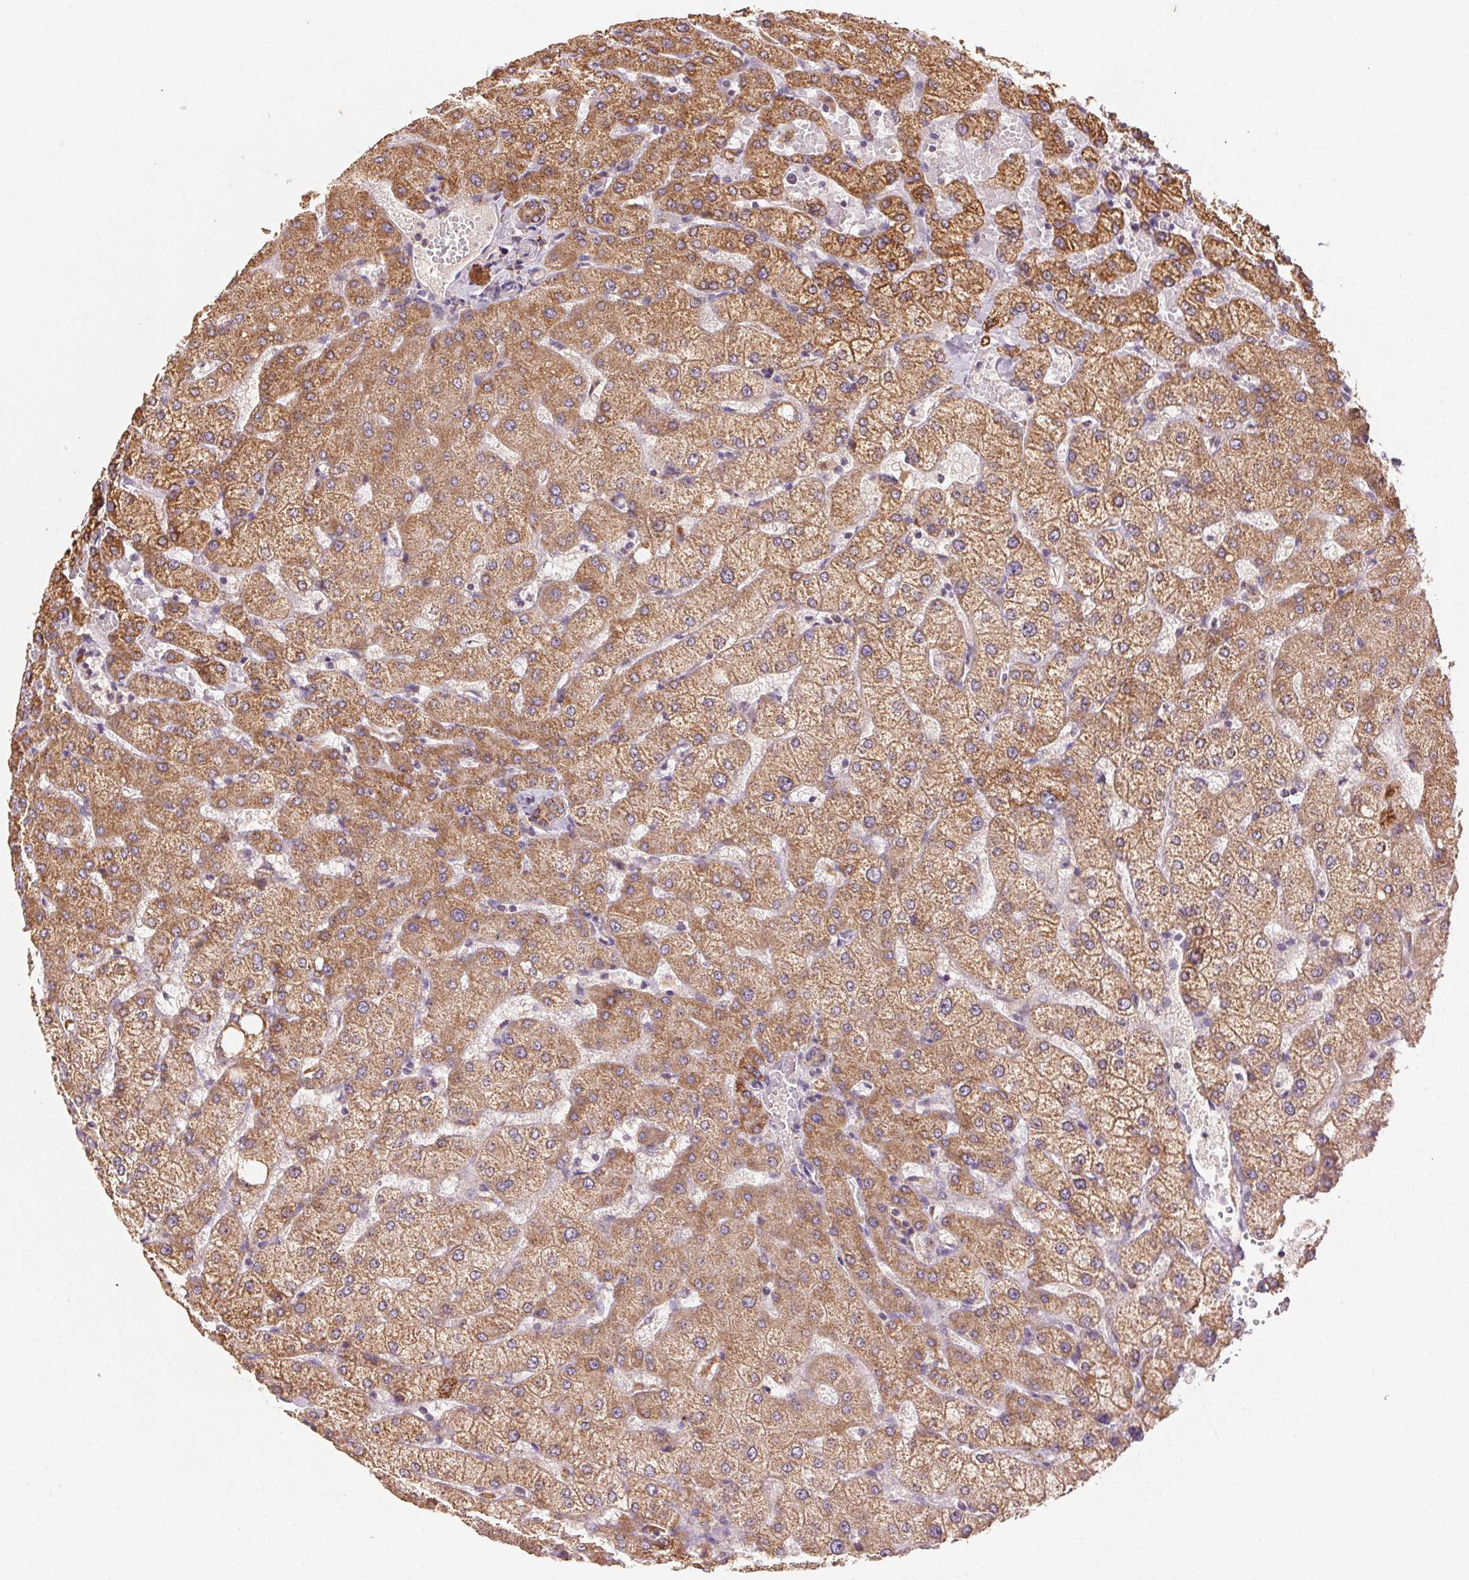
{"staining": {"intensity": "moderate", "quantity": "25%-75%", "location": "cytoplasmic/membranous"}, "tissue": "liver", "cell_type": "Cholangiocytes", "image_type": "normal", "snomed": [{"axis": "morphology", "description": "Normal tissue, NOS"}, {"axis": "topography", "description": "Liver"}], "caption": "An image of liver stained for a protein reveals moderate cytoplasmic/membranous brown staining in cholangiocytes. The staining is performed using DAB (3,3'-diaminobenzidine) brown chromogen to label protein expression. The nuclei are counter-stained blue using hematoxylin.", "gene": "FNBP1L", "patient": {"sex": "female", "age": 54}}